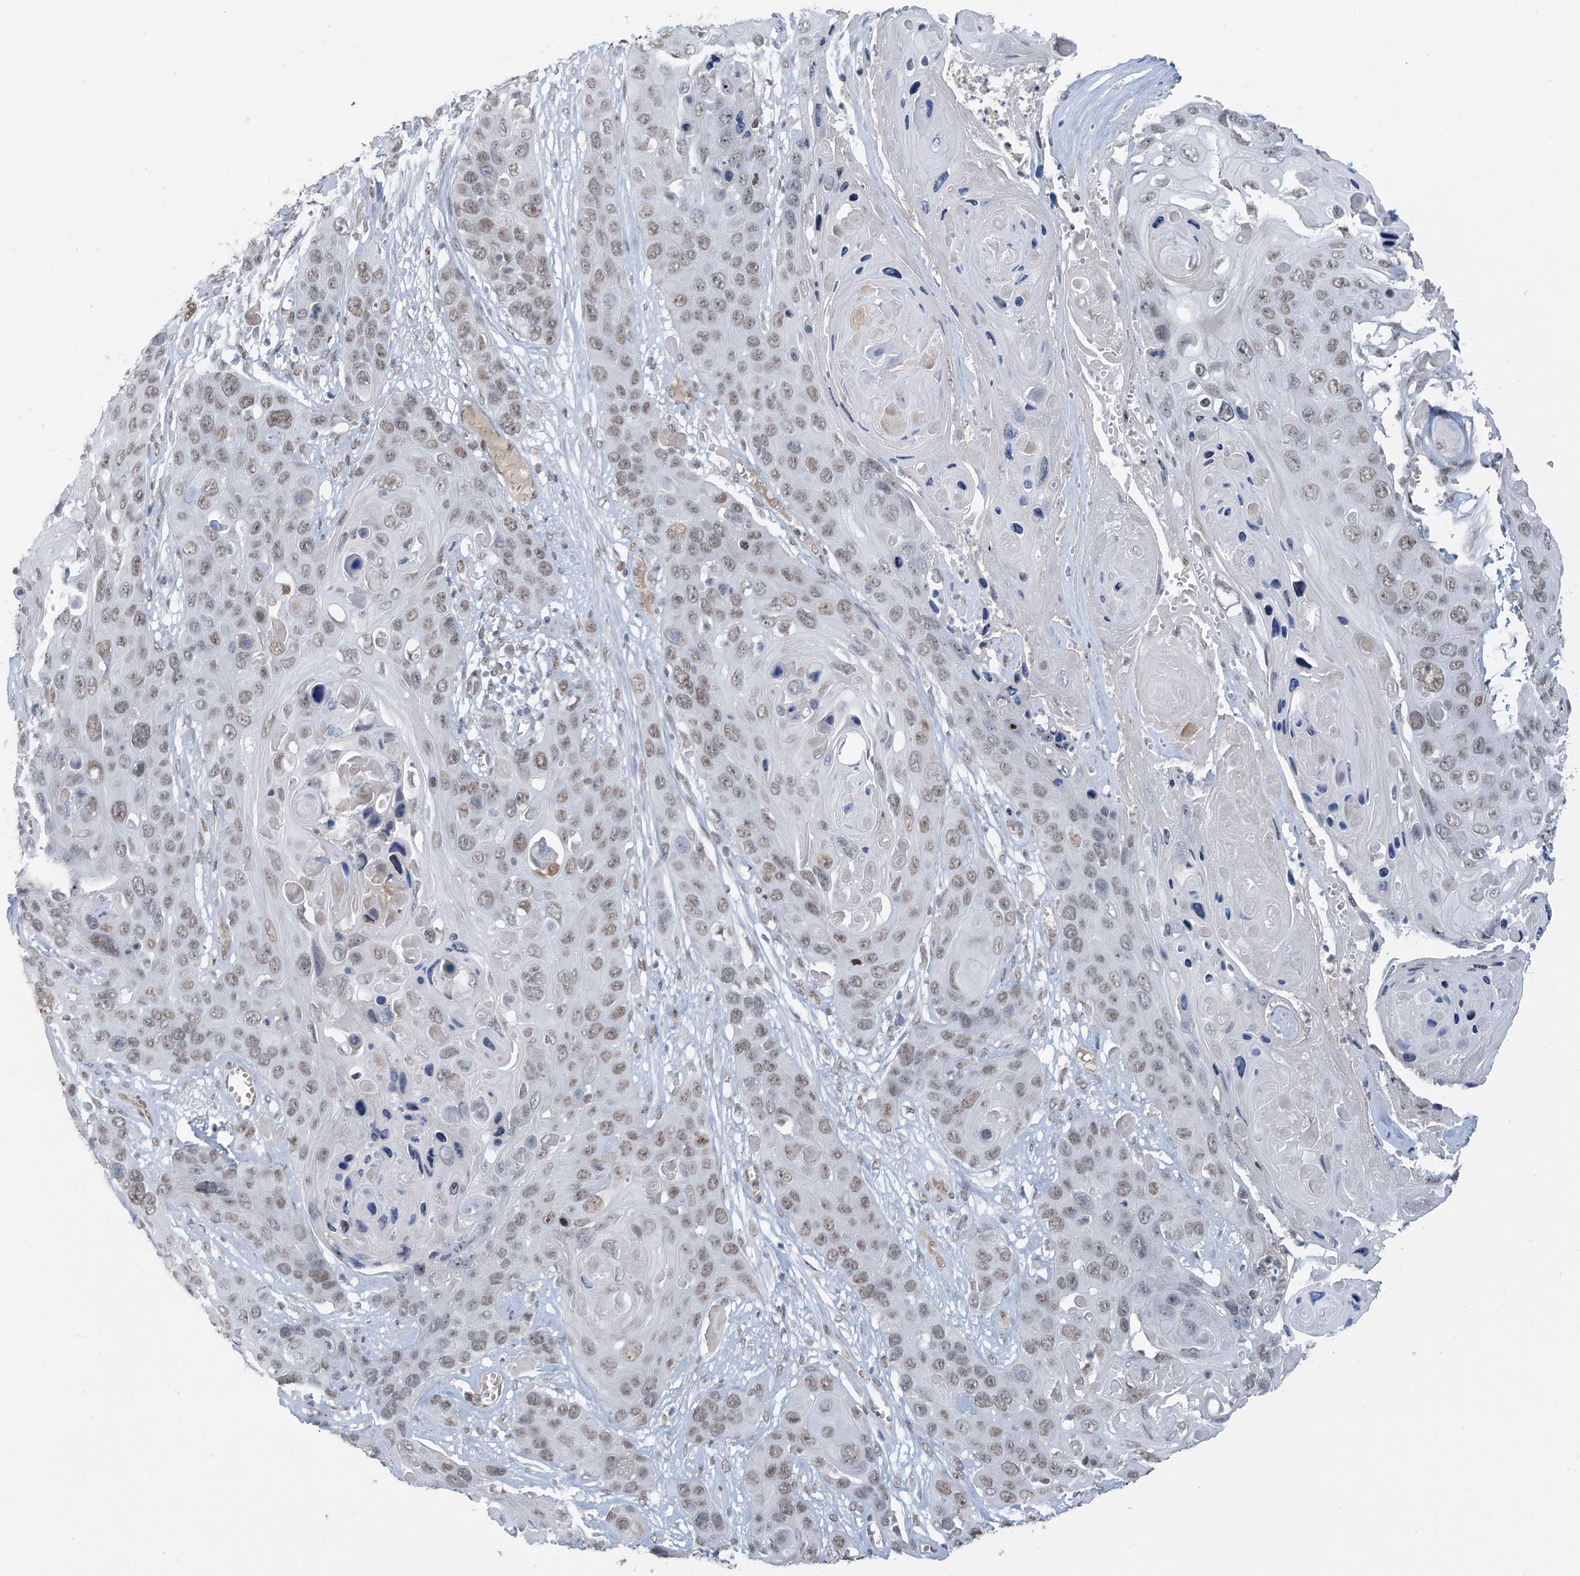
{"staining": {"intensity": "weak", "quantity": ">75%", "location": "nuclear"}, "tissue": "skin cancer", "cell_type": "Tumor cells", "image_type": "cancer", "snomed": [{"axis": "morphology", "description": "Squamous cell carcinoma, NOS"}, {"axis": "topography", "description": "Skin"}], "caption": "The image exhibits immunohistochemical staining of skin squamous cell carcinoma. There is weak nuclear expression is seen in approximately >75% of tumor cells. (IHC, brightfield microscopy, high magnification).", "gene": "MCM9", "patient": {"sex": "male", "age": 55}}